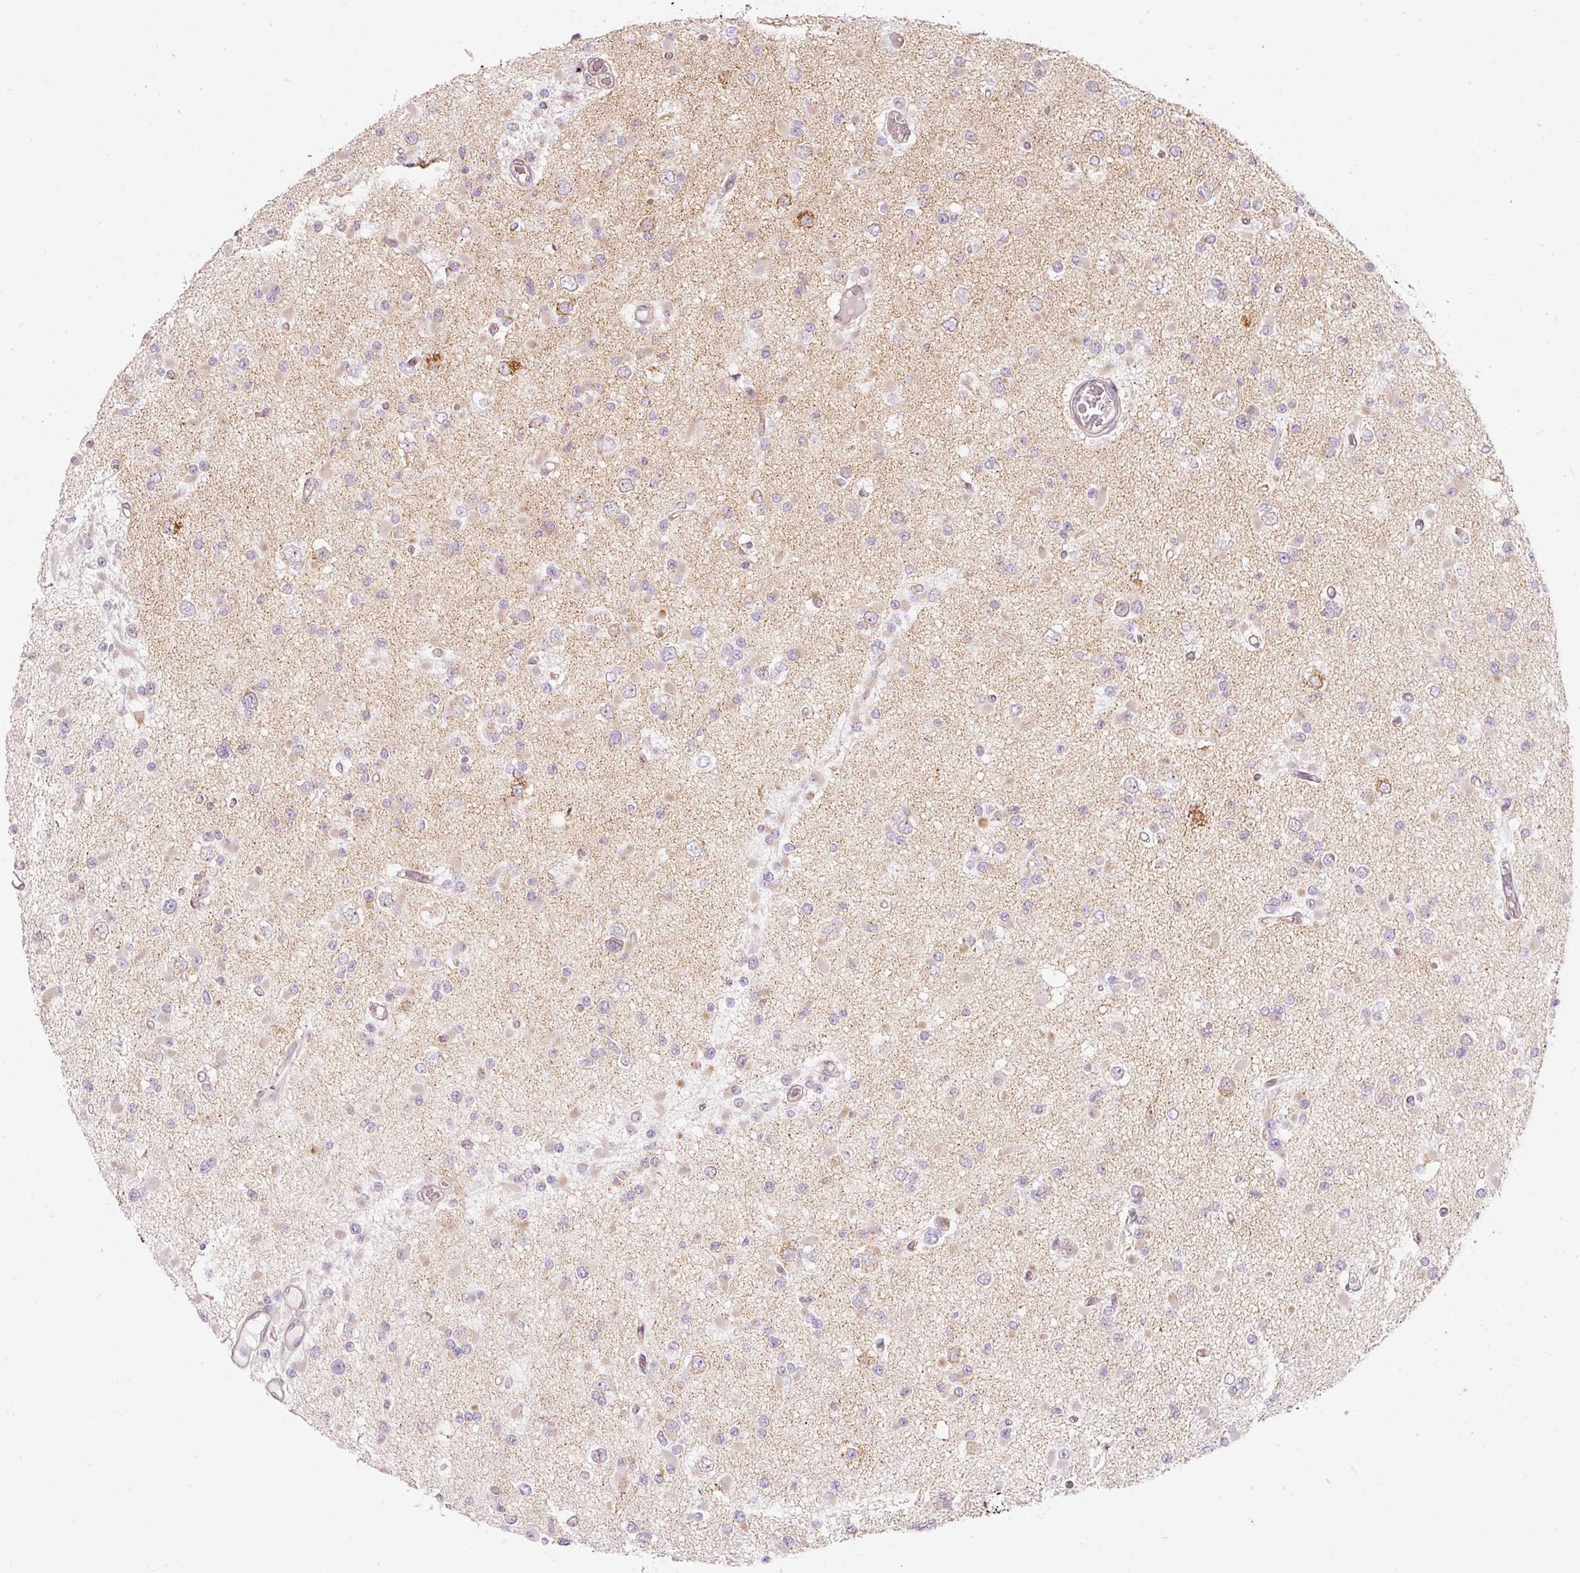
{"staining": {"intensity": "negative", "quantity": "none", "location": "none"}, "tissue": "glioma", "cell_type": "Tumor cells", "image_type": "cancer", "snomed": [{"axis": "morphology", "description": "Glioma, malignant, Low grade"}, {"axis": "topography", "description": "Brain"}], "caption": "Tumor cells are negative for brown protein staining in glioma.", "gene": "SNAPC5", "patient": {"sex": "female", "age": 22}}